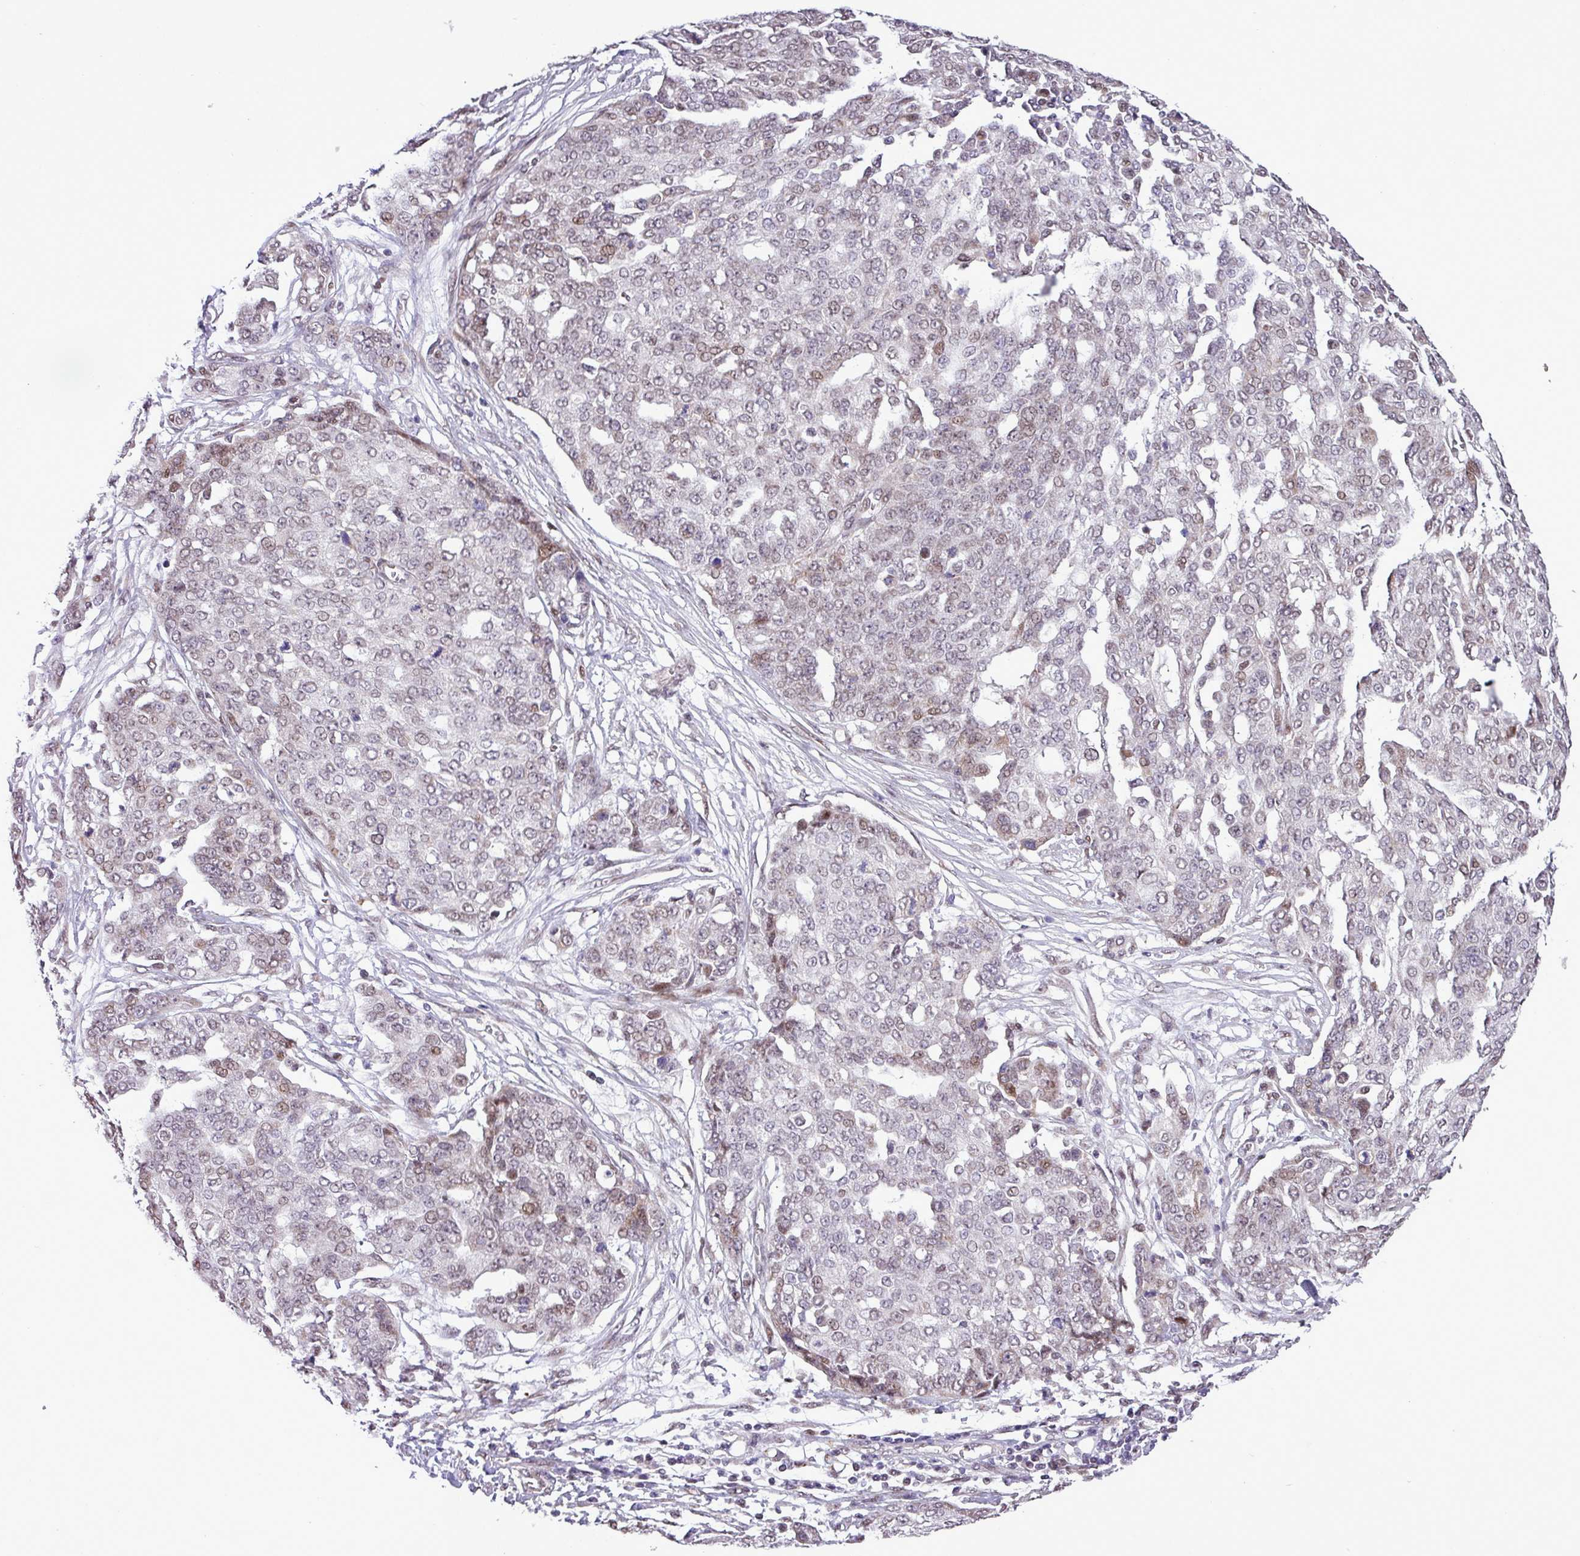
{"staining": {"intensity": "weak", "quantity": "<25%", "location": "nuclear"}, "tissue": "ovarian cancer", "cell_type": "Tumor cells", "image_type": "cancer", "snomed": [{"axis": "morphology", "description": "Cystadenocarcinoma, serous, NOS"}, {"axis": "topography", "description": "Soft tissue"}, {"axis": "topography", "description": "Ovary"}], "caption": "Immunohistochemical staining of human ovarian serous cystadenocarcinoma demonstrates no significant staining in tumor cells. (DAB (3,3'-diaminobenzidine) immunohistochemistry with hematoxylin counter stain).", "gene": "ZNF354A", "patient": {"sex": "female", "age": 57}}